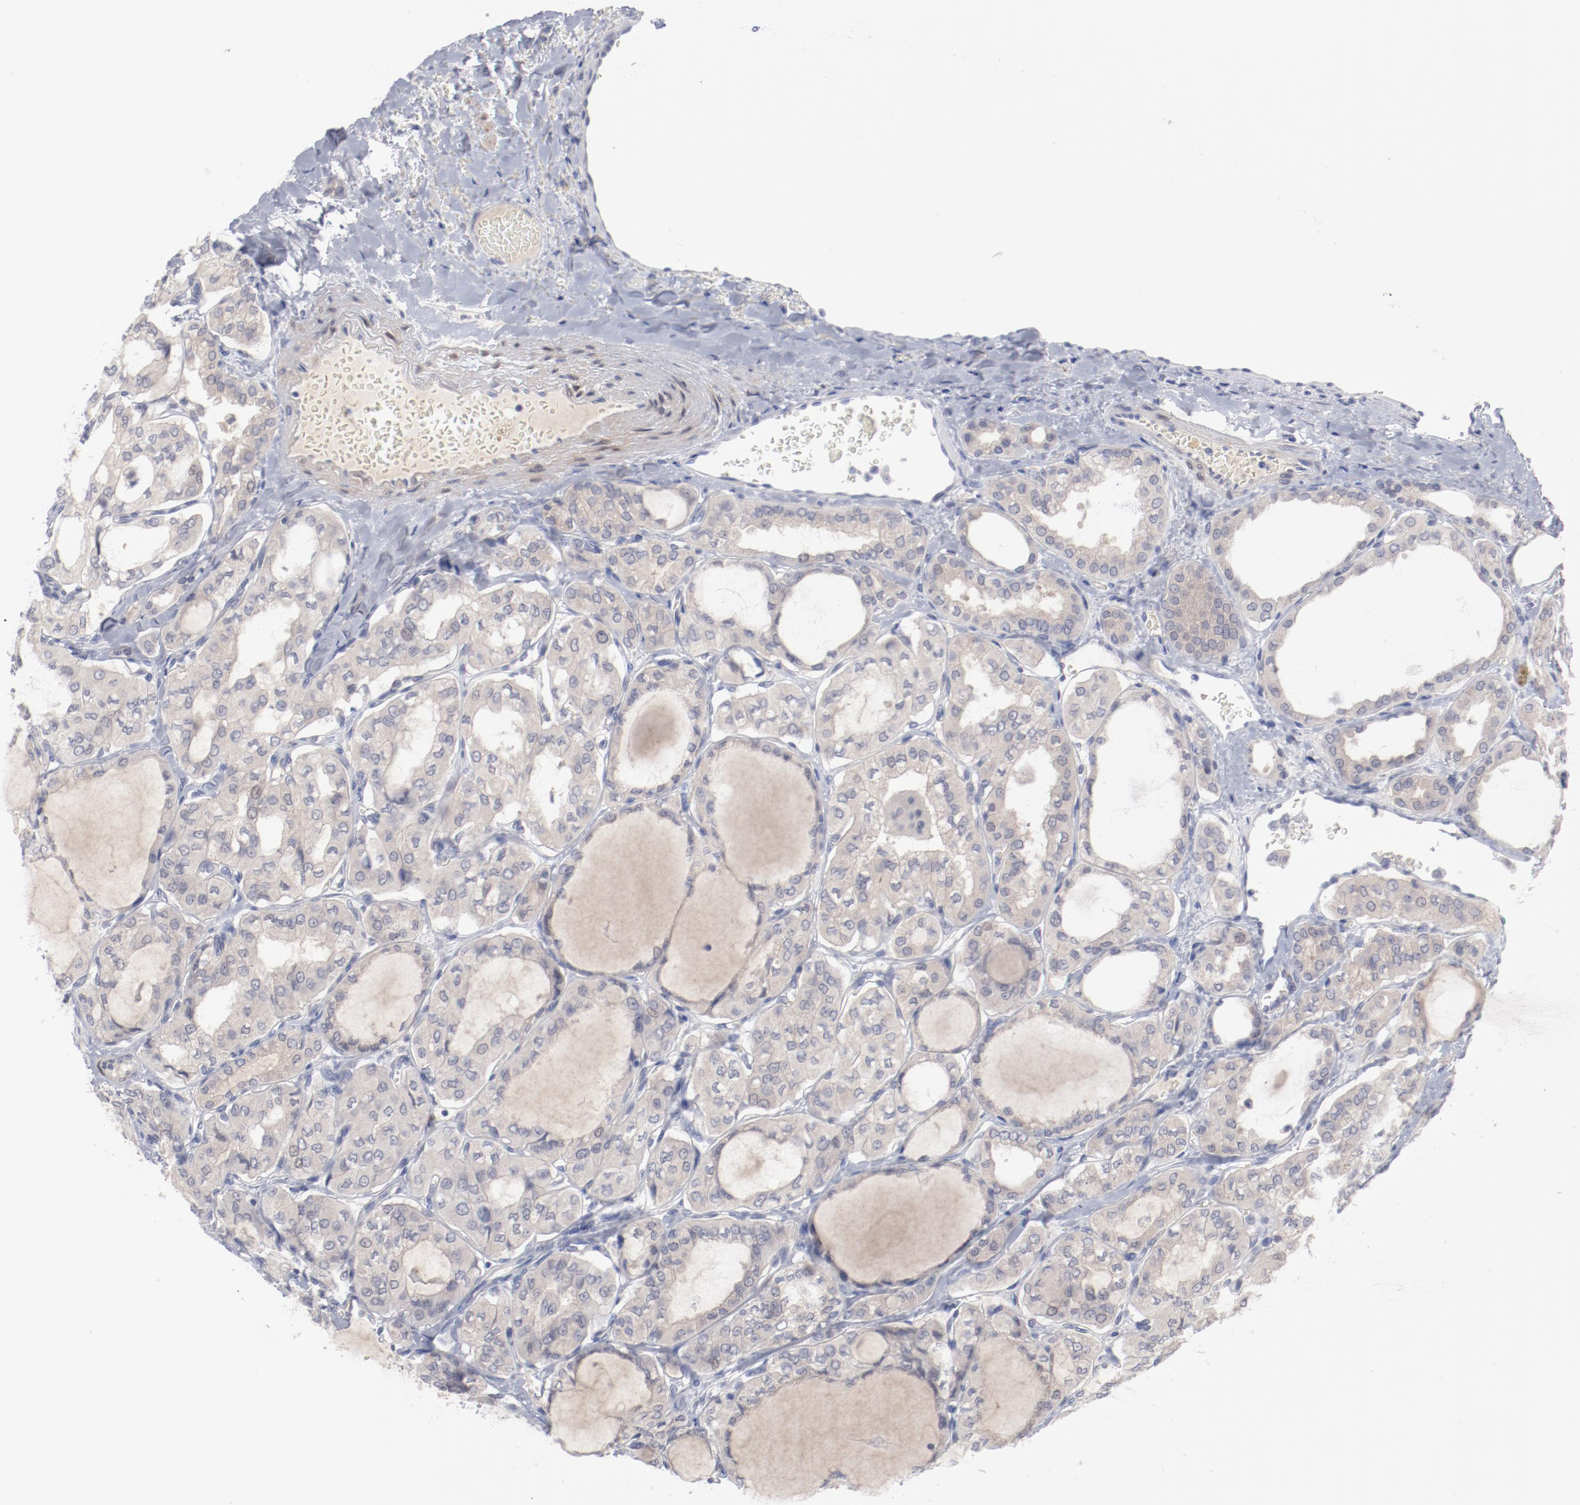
{"staining": {"intensity": "negative", "quantity": "none", "location": "none"}, "tissue": "thyroid cancer", "cell_type": "Tumor cells", "image_type": "cancer", "snomed": [{"axis": "morphology", "description": "Papillary adenocarcinoma, NOS"}, {"axis": "topography", "description": "Thyroid gland"}], "caption": "Immunohistochemistry of human papillary adenocarcinoma (thyroid) exhibits no expression in tumor cells.", "gene": "SH3BGR", "patient": {"sex": "male", "age": 20}}